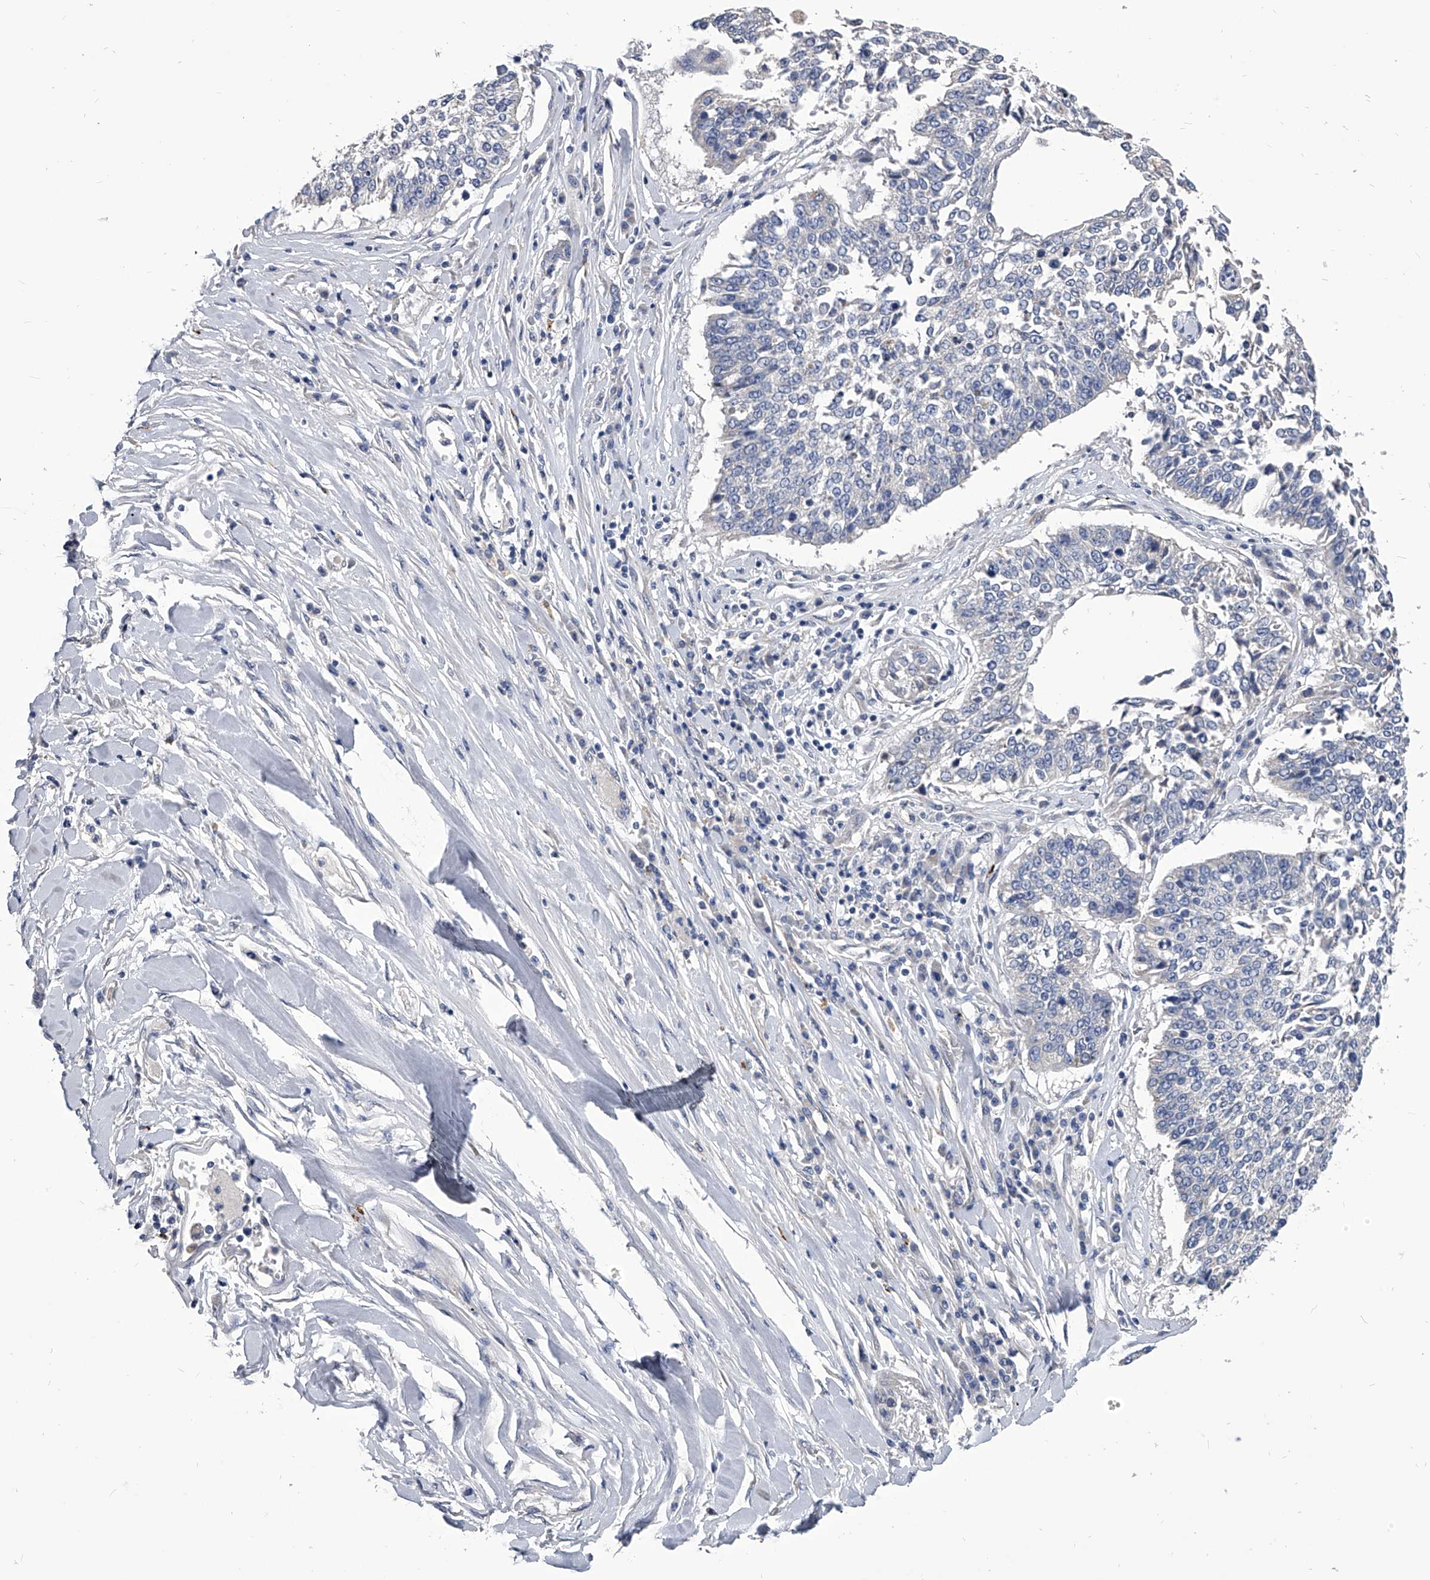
{"staining": {"intensity": "negative", "quantity": "none", "location": "none"}, "tissue": "lung cancer", "cell_type": "Tumor cells", "image_type": "cancer", "snomed": [{"axis": "morphology", "description": "Normal tissue, NOS"}, {"axis": "morphology", "description": "Squamous cell carcinoma, NOS"}, {"axis": "topography", "description": "Cartilage tissue"}, {"axis": "topography", "description": "Lung"}, {"axis": "topography", "description": "Peripheral nerve tissue"}], "caption": "The histopathology image demonstrates no significant staining in tumor cells of squamous cell carcinoma (lung).", "gene": "SPP1", "patient": {"sex": "female", "age": 49}}